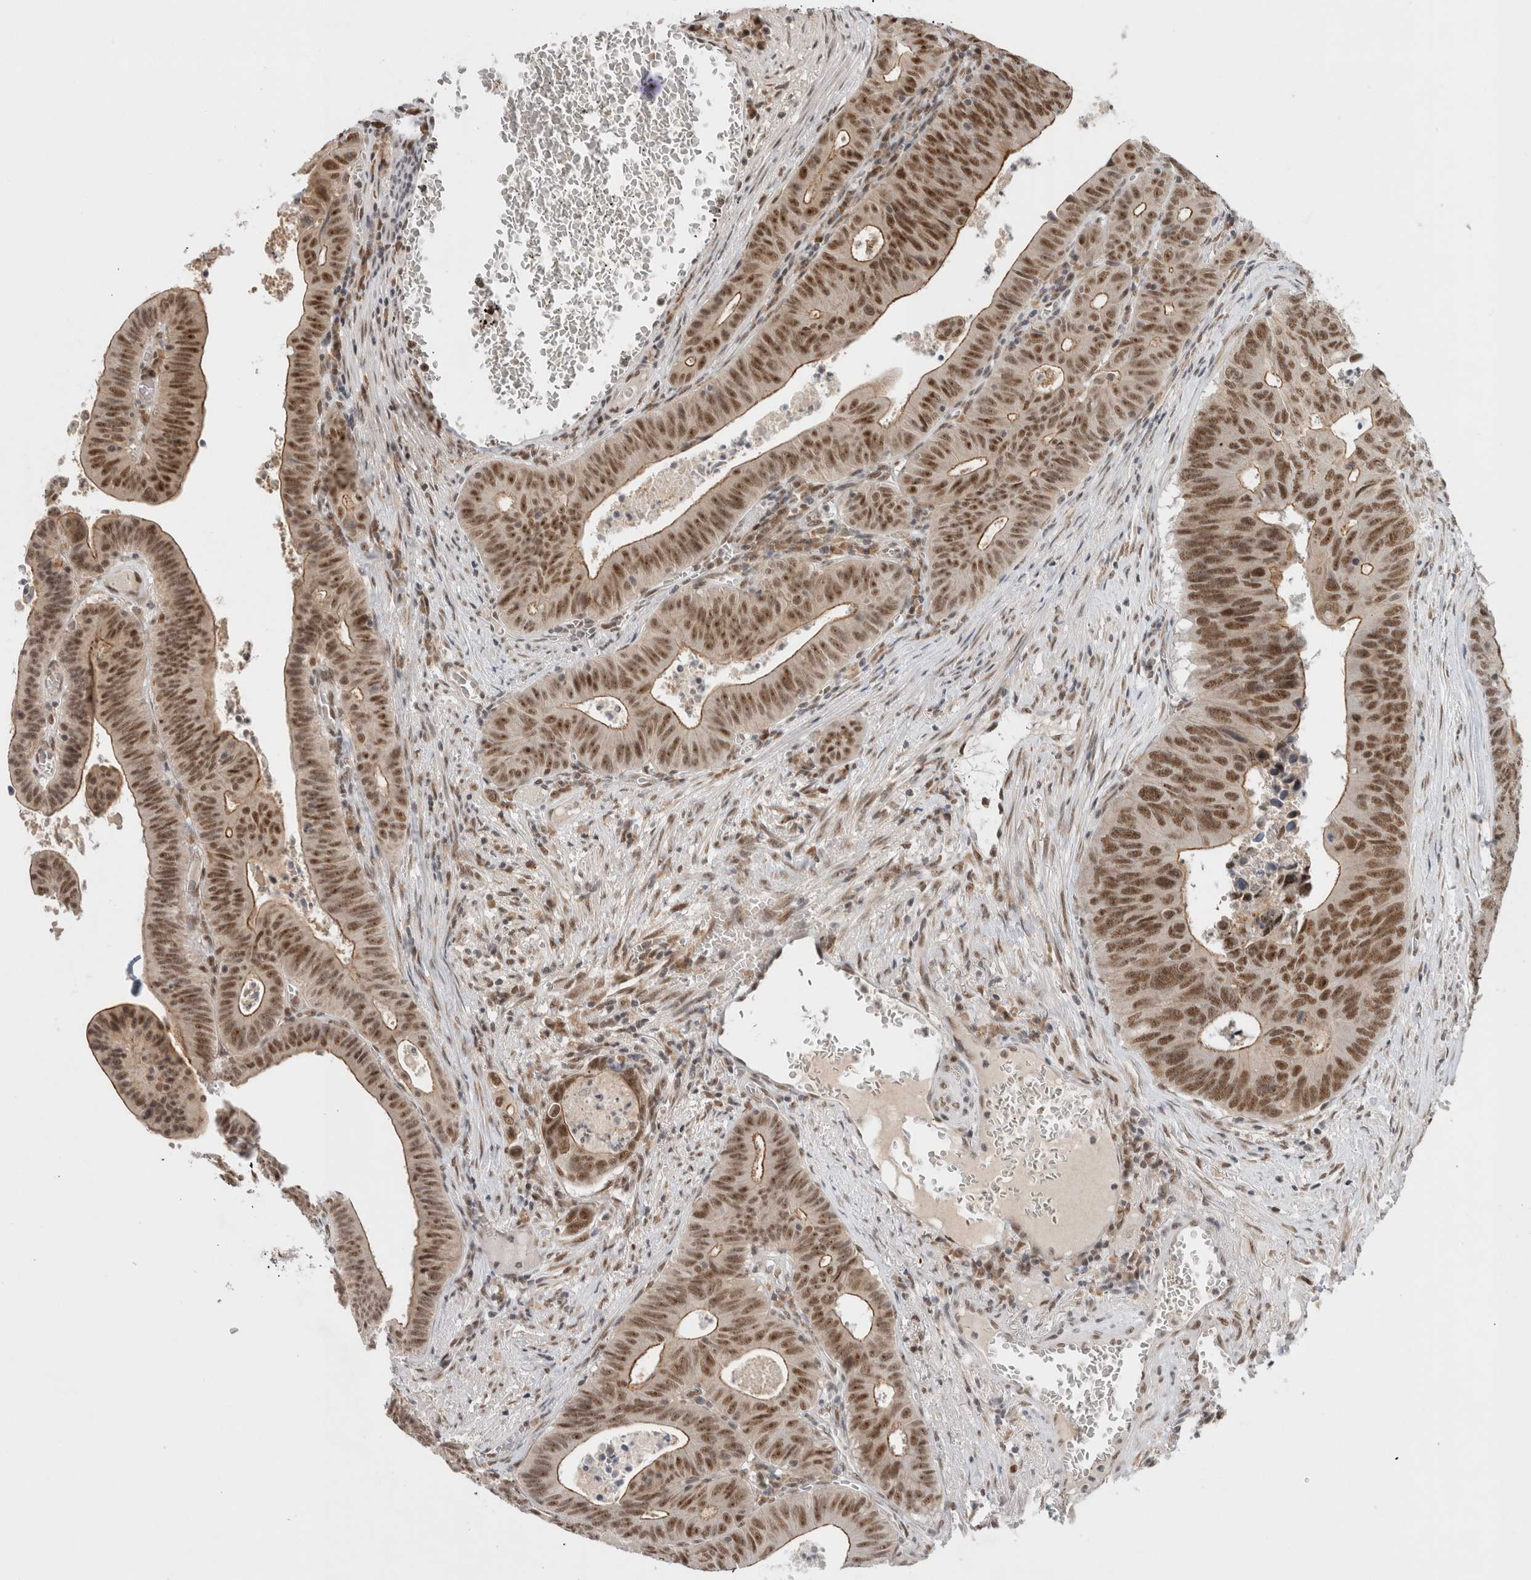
{"staining": {"intensity": "moderate", "quantity": ">75%", "location": "cytoplasmic/membranous,nuclear"}, "tissue": "colorectal cancer", "cell_type": "Tumor cells", "image_type": "cancer", "snomed": [{"axis": "morphology", "description": "Adenocarcinoma, NOS"}, {"axis": "topography", "description": "Colon"}], "caption": "DAB (3,3'-diaminobenzidine) immunohistochemical staining of human colorectal cancer shows moderate cytoplasmic/membranous and nuclear protein staining in about >75% of tumor cells.", "gene": "NCAPG2", "patient": {"sex": "male", "age": 87}}